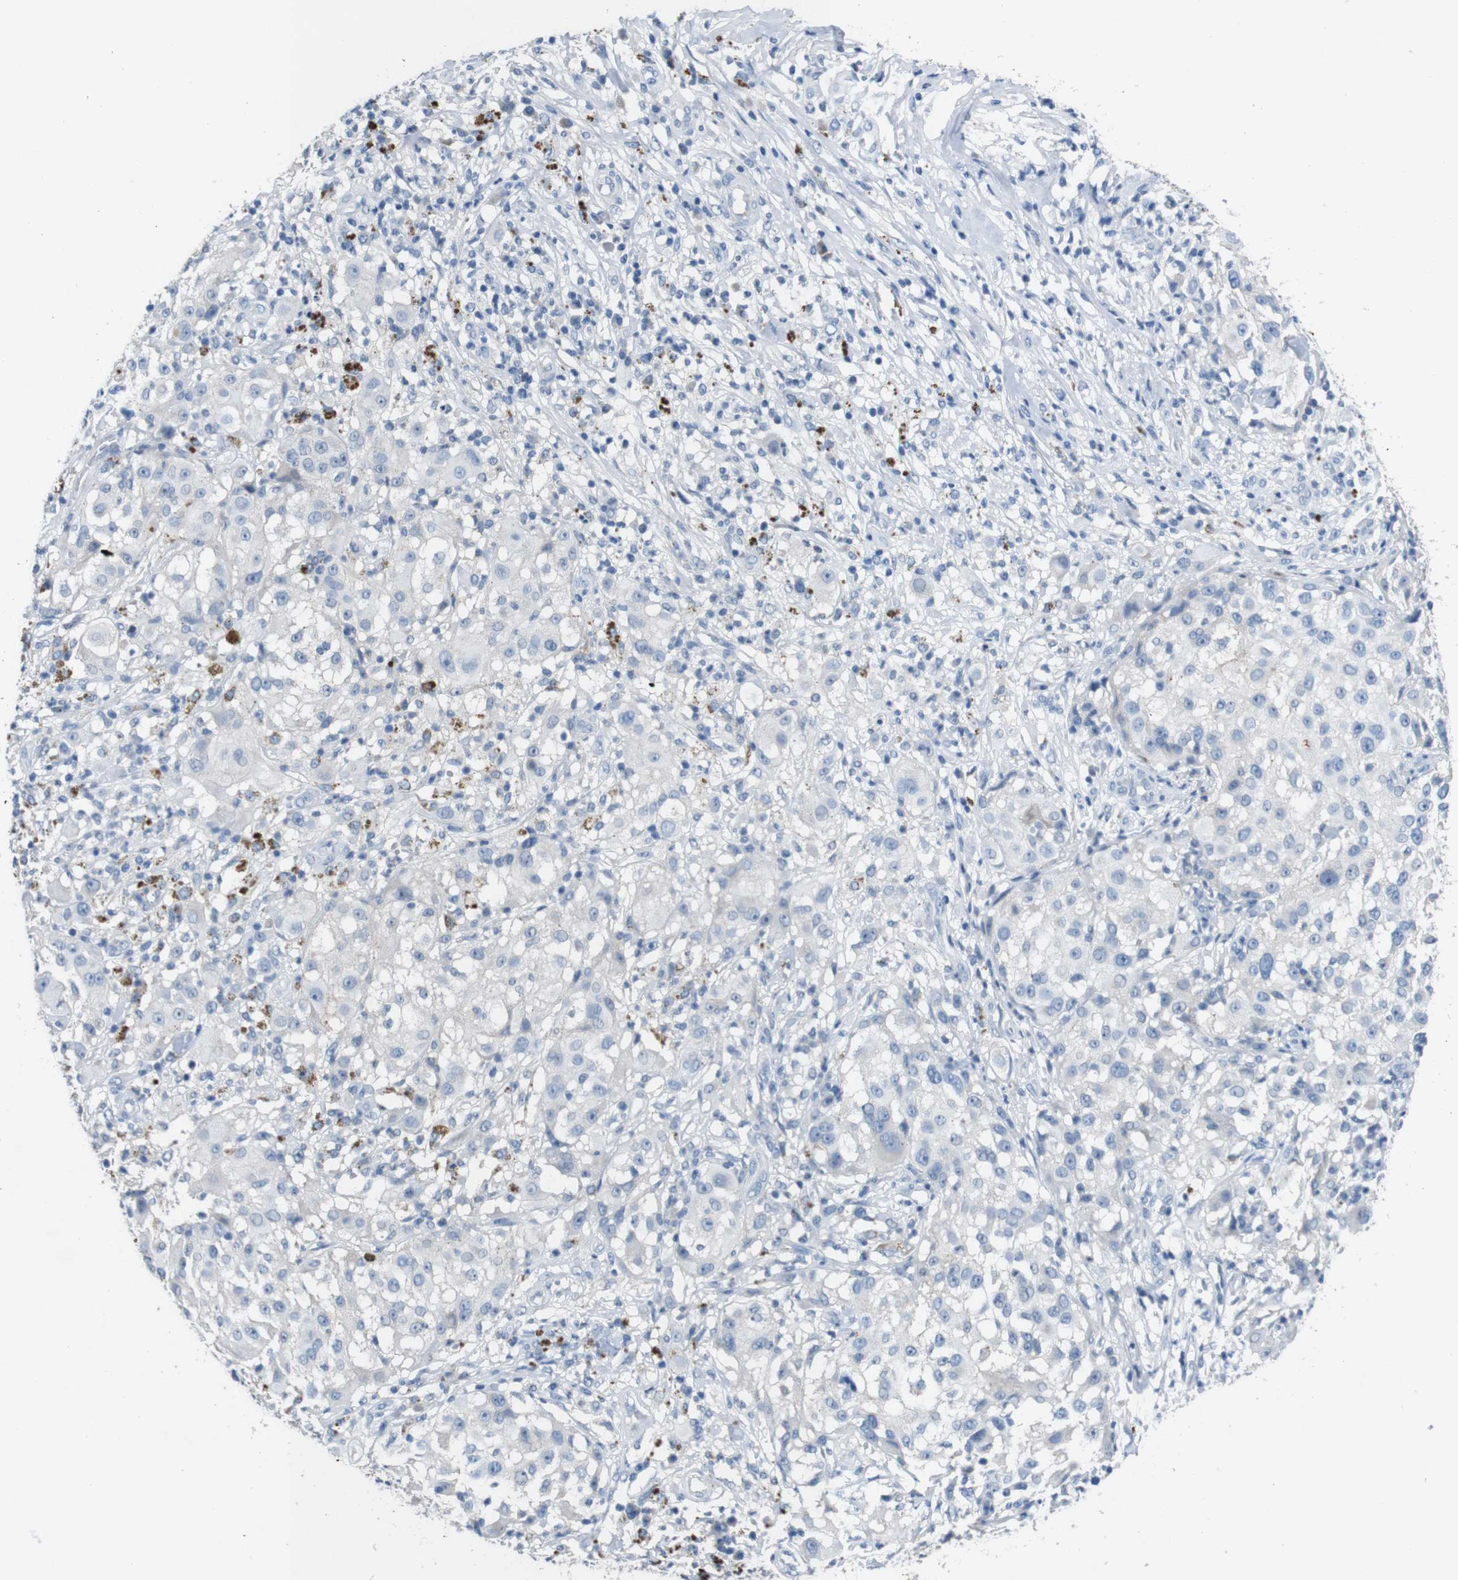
{"staining": {"intensity": "negative", "quantity": "none", "location": "none"}, "tissue": "melanoma", "cell_type": "Tumor cells", "image_type": "cancer", "snomed": [{"axis": "morphology", "description": "Necrosis, NOS"}, {"axis": "morphology", "description": "Malignant melanoma, NOS"}, {"axis": "topography", "description": "Skin"}], "caption": "Protein analysis of malignant melanoma exhibits no significant expression in tumor cells.", "gene": "SLC2A8", "patient": {"sex": "female", "age": 87}}